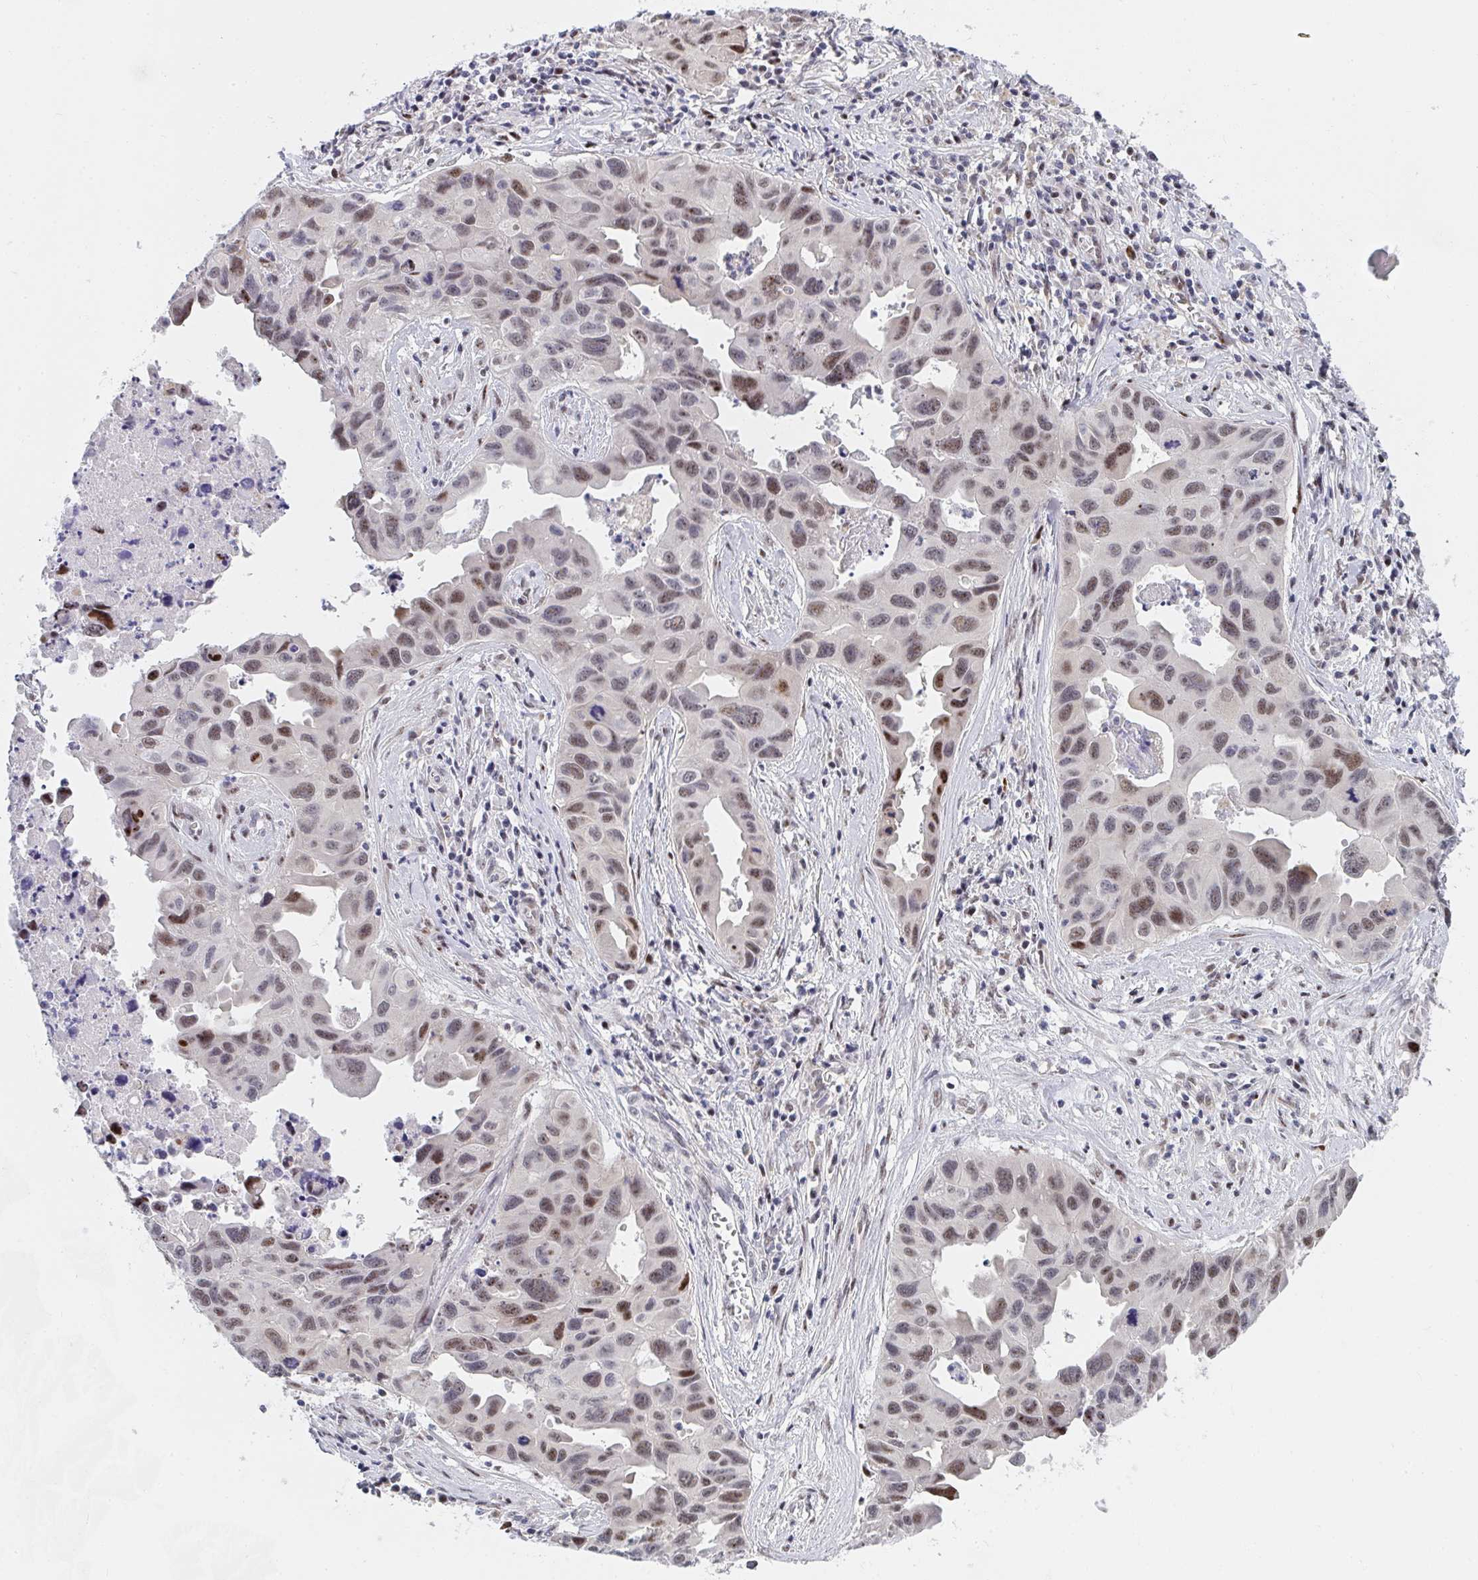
{"staining": {"intensity": "moderate", "quantity": ">75%", "location": "nuclear"}, "tissue": "lung cancer", "cell_type": "Tumor cells", "image_type": "cancer", "snomed": [{"axis": "morphology", "description": "Adenocarcinoma, NOS"}, {"axis": "topography", "description": "Lymph node"}, {"axis": "topography", "description": "Lung"}], "caption": "Adenocarcinoma (lung) was stained to show a protein in brown. There is medium levels of moderate nuclear positivity in about >75% of tumor cells.", "gene": "ZIC3", "patient": {"sex": "male", "age": 64}}